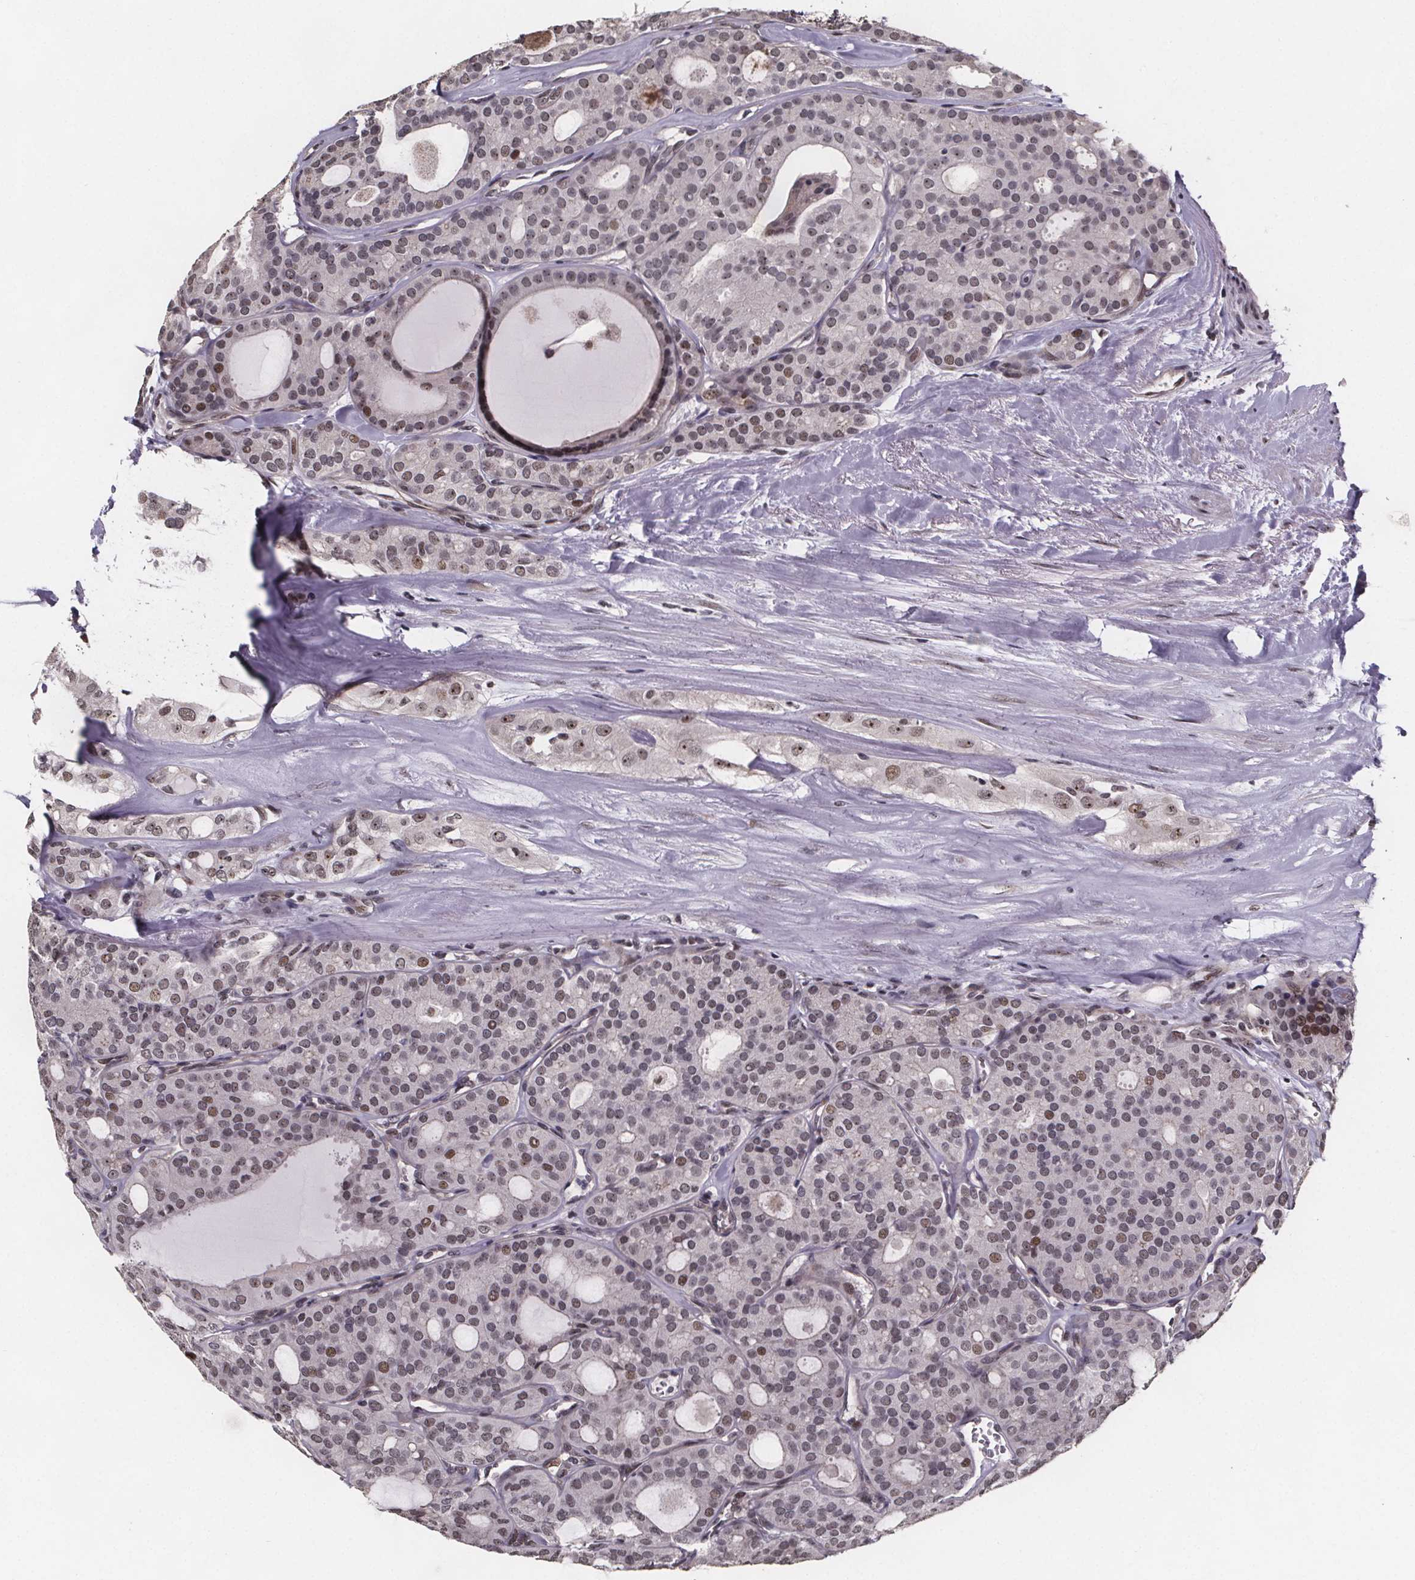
{"staining": {"intensity": "weak", "quantity": ">75%", "location": "nuclear"}, "tissue": "thyroid cancer", "cell_type": "Tumor cells", "image_type": "cancer", "snomed": [{"axis": "morphology", "description": "Follicular adenoma carcinoma, NOS"}, {"axis": "topography", "description": "Thyroid gland"}], "caption": "Human thyroid cancer (follicular adenoma carcinoma) stained for a protein (brown) displays weak nuclear positive expression in about >75% of tumor cells.", "gene": "U2SURP", "patient": {"sex": "male", "age": 75}}